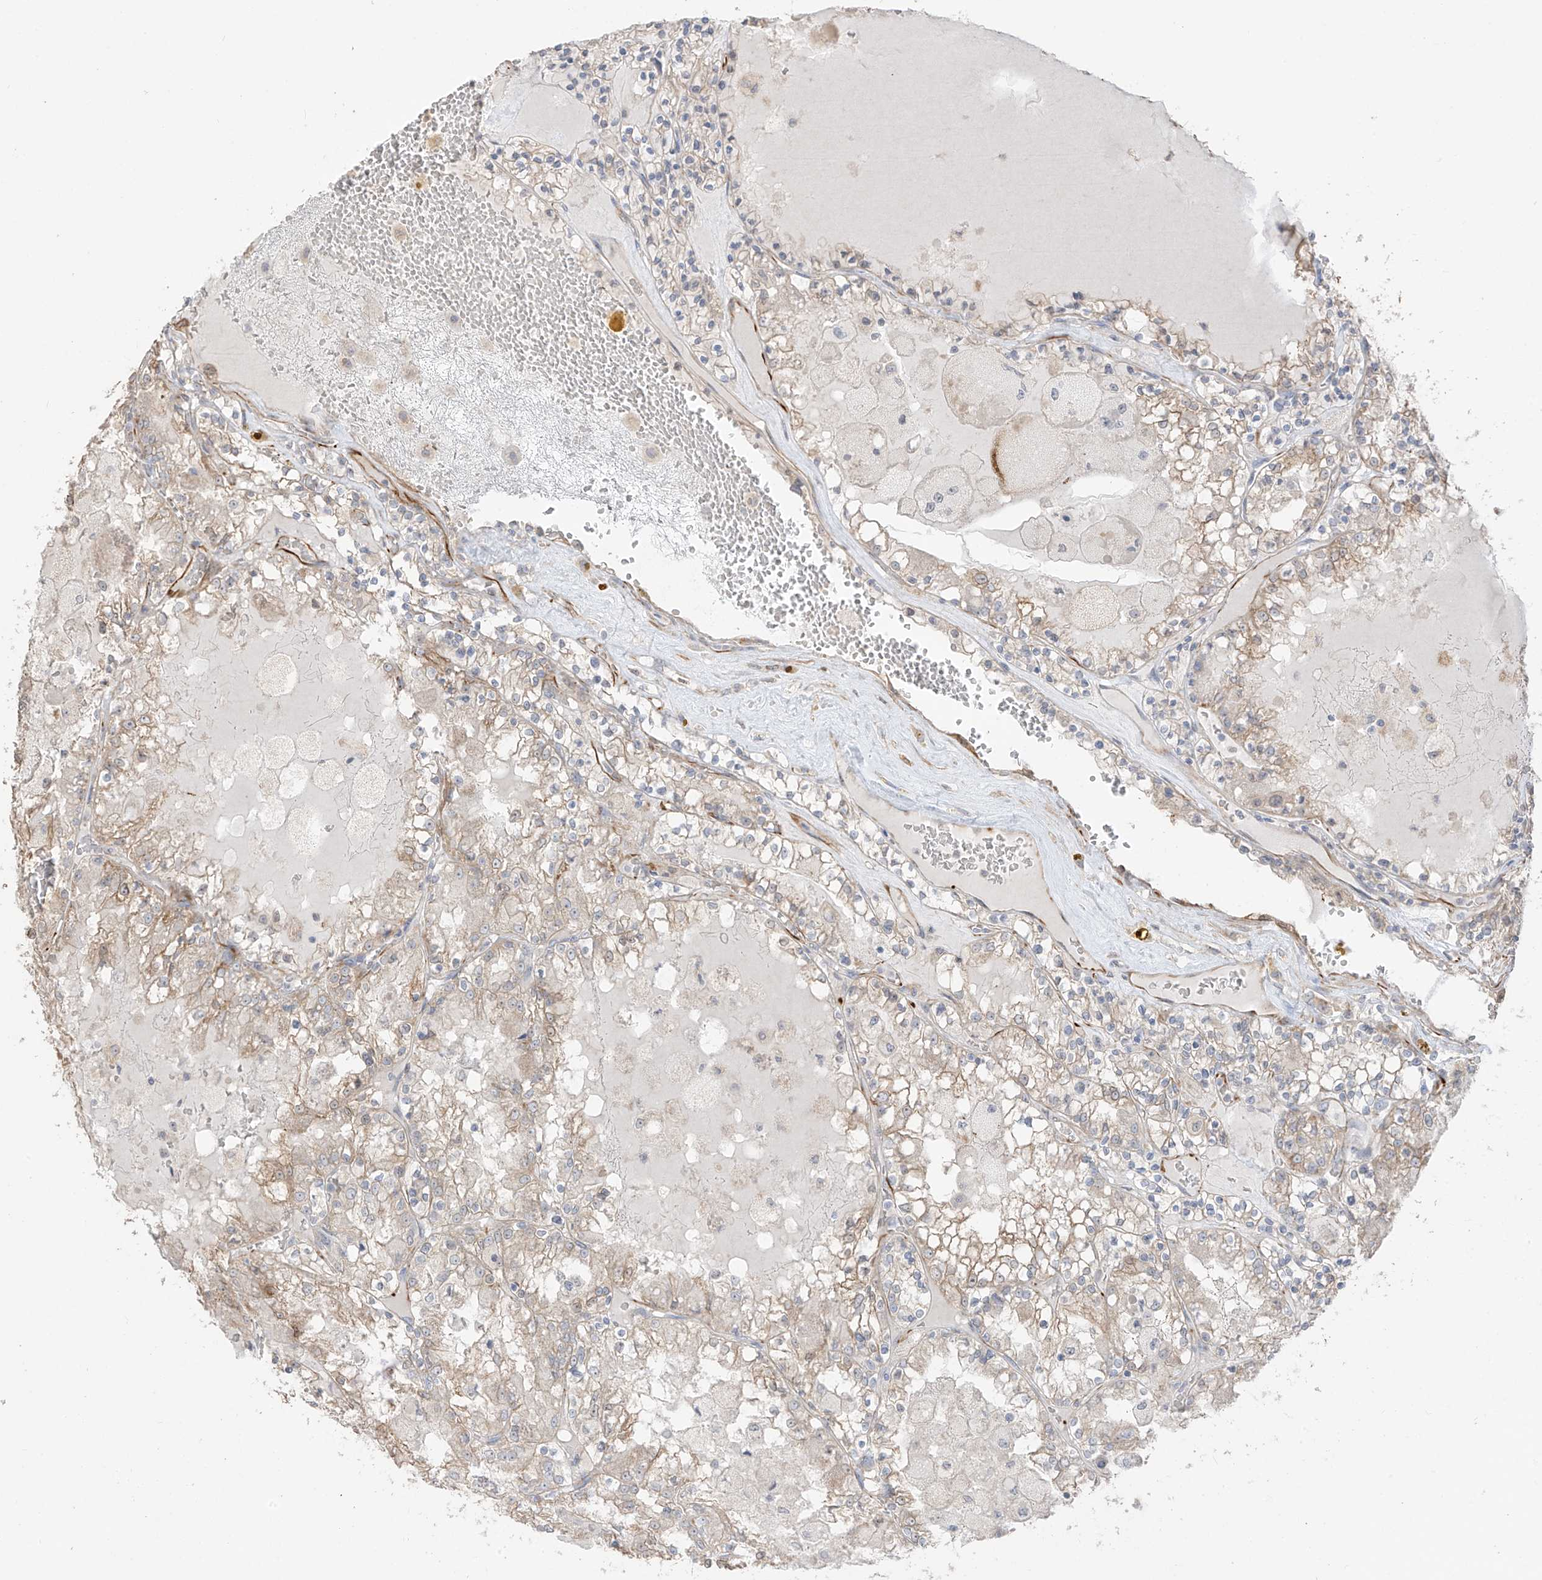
{"staining": {"intensity": "weak", "quantity": "25%-75%", "location": "cytoplasmic/membranous"}, "tissue": "renal cancer", "cell_type": "Tumor cells", "image_type": "cancer", "snomed": [{"axis": "morphology", "description": "Adenocarcinoma, NOS"}, {"axis": "topography", "description": "Kidney"}], "caption": "Tumor cells exhibit weak cytoplasmic/membranous expression in about 25%-75% of cells in renal cancer (adenocarcinoma).", "gene": "DCDC2", "patient": {"sex": "female", "age": 56}}